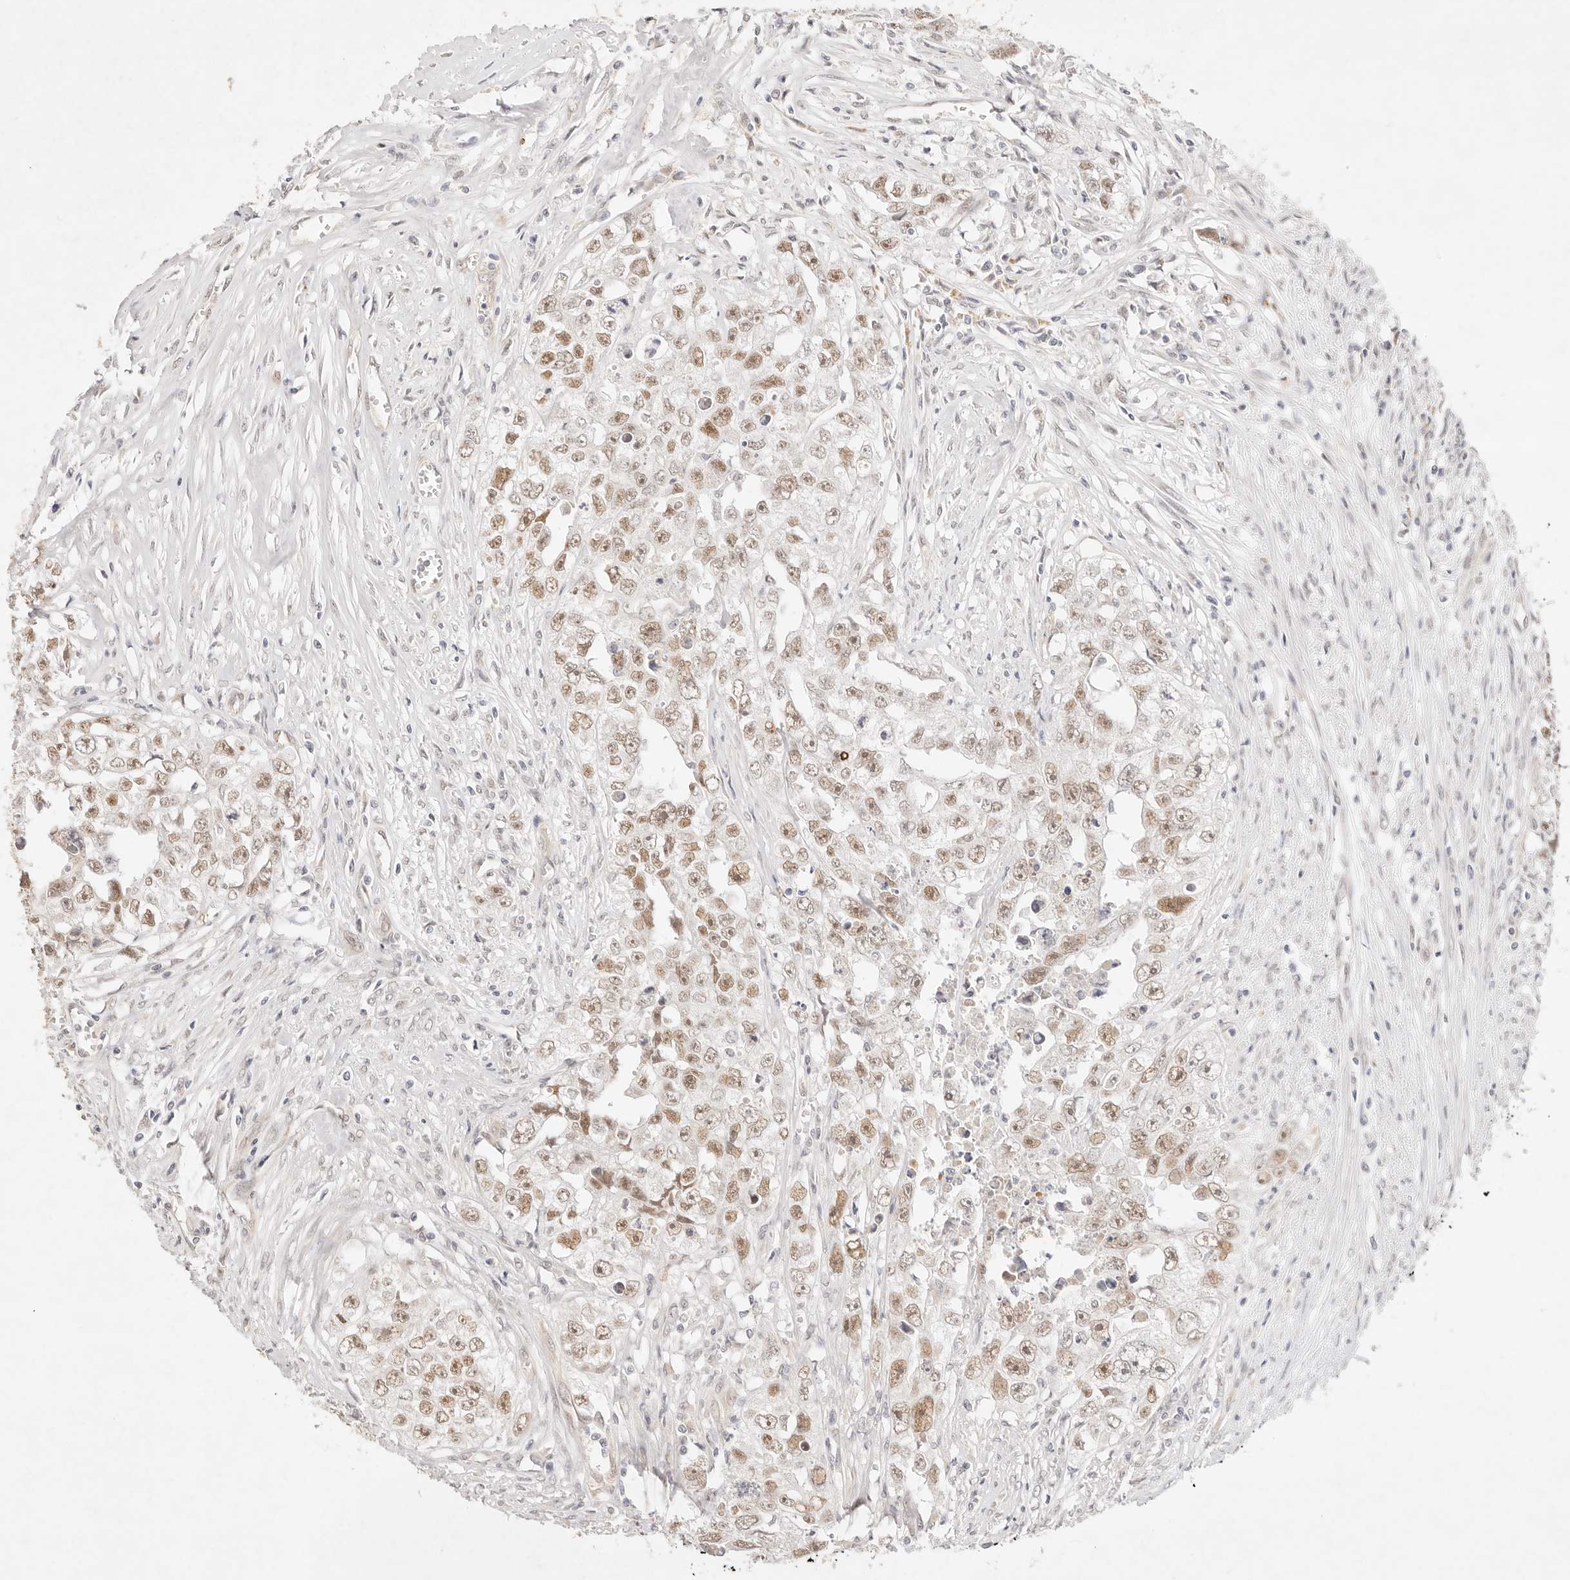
{"staining": {"intensity": "moderate", "quantity": ">75%", "location": "nuclear"}, "tissue": "testis cancer", "cell_type": "Tumor cells", "image_type": "cancer", "snomed": [{"axis": "morphology", "description": "Seminoma, NOS"}, {"axis": "morphology", "description": "Carcinoma, Embryonal, NOS"}, {"axis": "topography", "description": "Testis"}], "caption": "Brown immunohistochemical staining in seminoma (testis) demonstrates moderate nuclear staining in about >75% of tumor cells. (IHC, brightfield microscopy, high magnification).", "gene": "GPR156", "patient": {"sex": "male", "age": 43}}